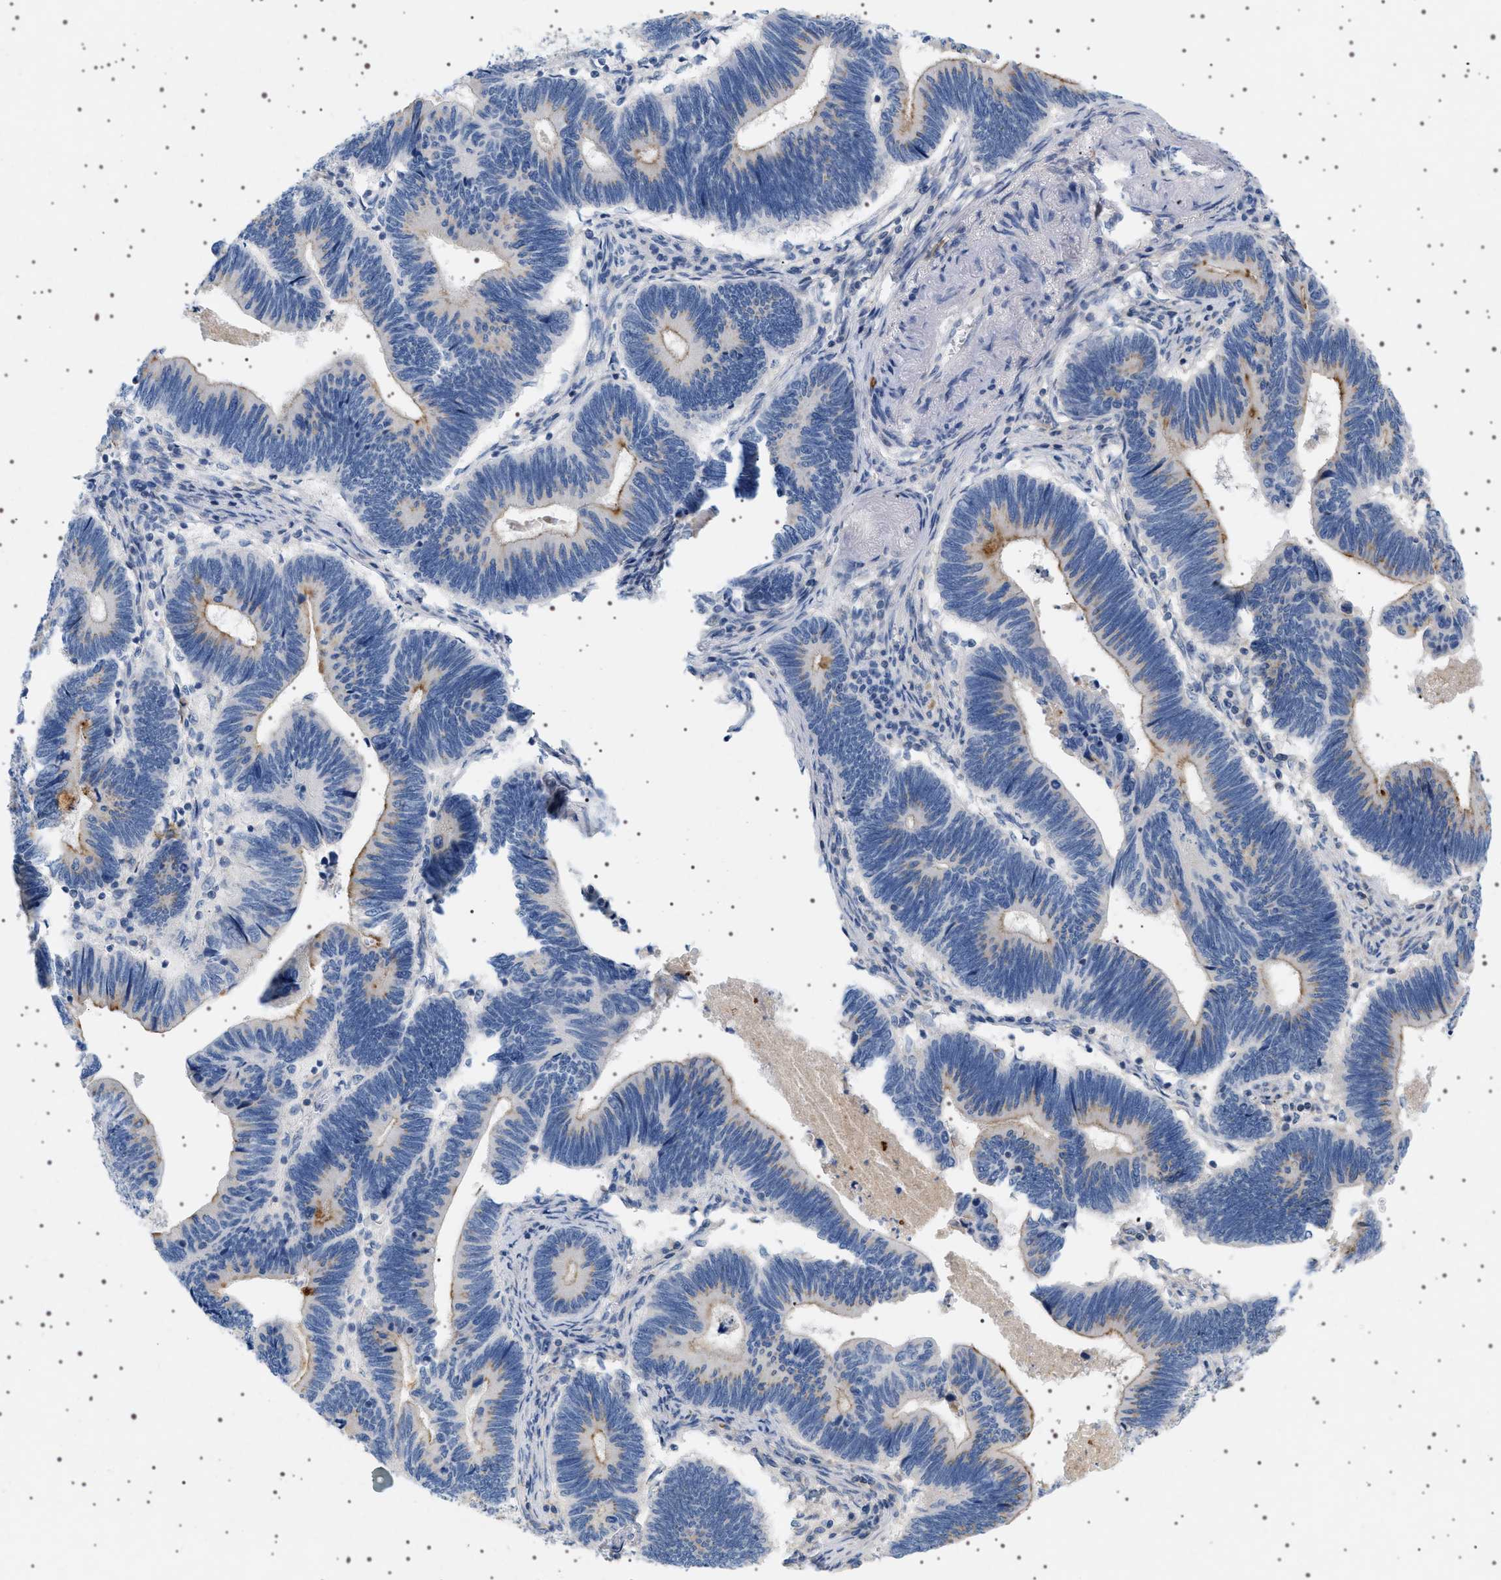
{"staining": {"intensity": "moderate", "quantity": "<25%", "location": "cytoplasmic/membranous"}, "tissue": "pancreatic cancer", "cell_type": "Tumor cells", "image_type": "cancer", "snomed": [{"axis": "morphology", "description": "Adenocarcinoma, NOS"}, {"axis": "topography", "description": "Pancreas"}], "caption": "IHC photomicrograph of neoplastic tissue: pancreatic cancer (adenocarcinoma) stained using immunohistochemistry (IHC) shows low levels of moderate protein expression localized specifically in the cytoplasmic/membranous of tumor cells, appearing as a cytoplasmic/membranous brown color.", "gene": "ADCY10", "patient": {"sex": "female", "age": 70}}